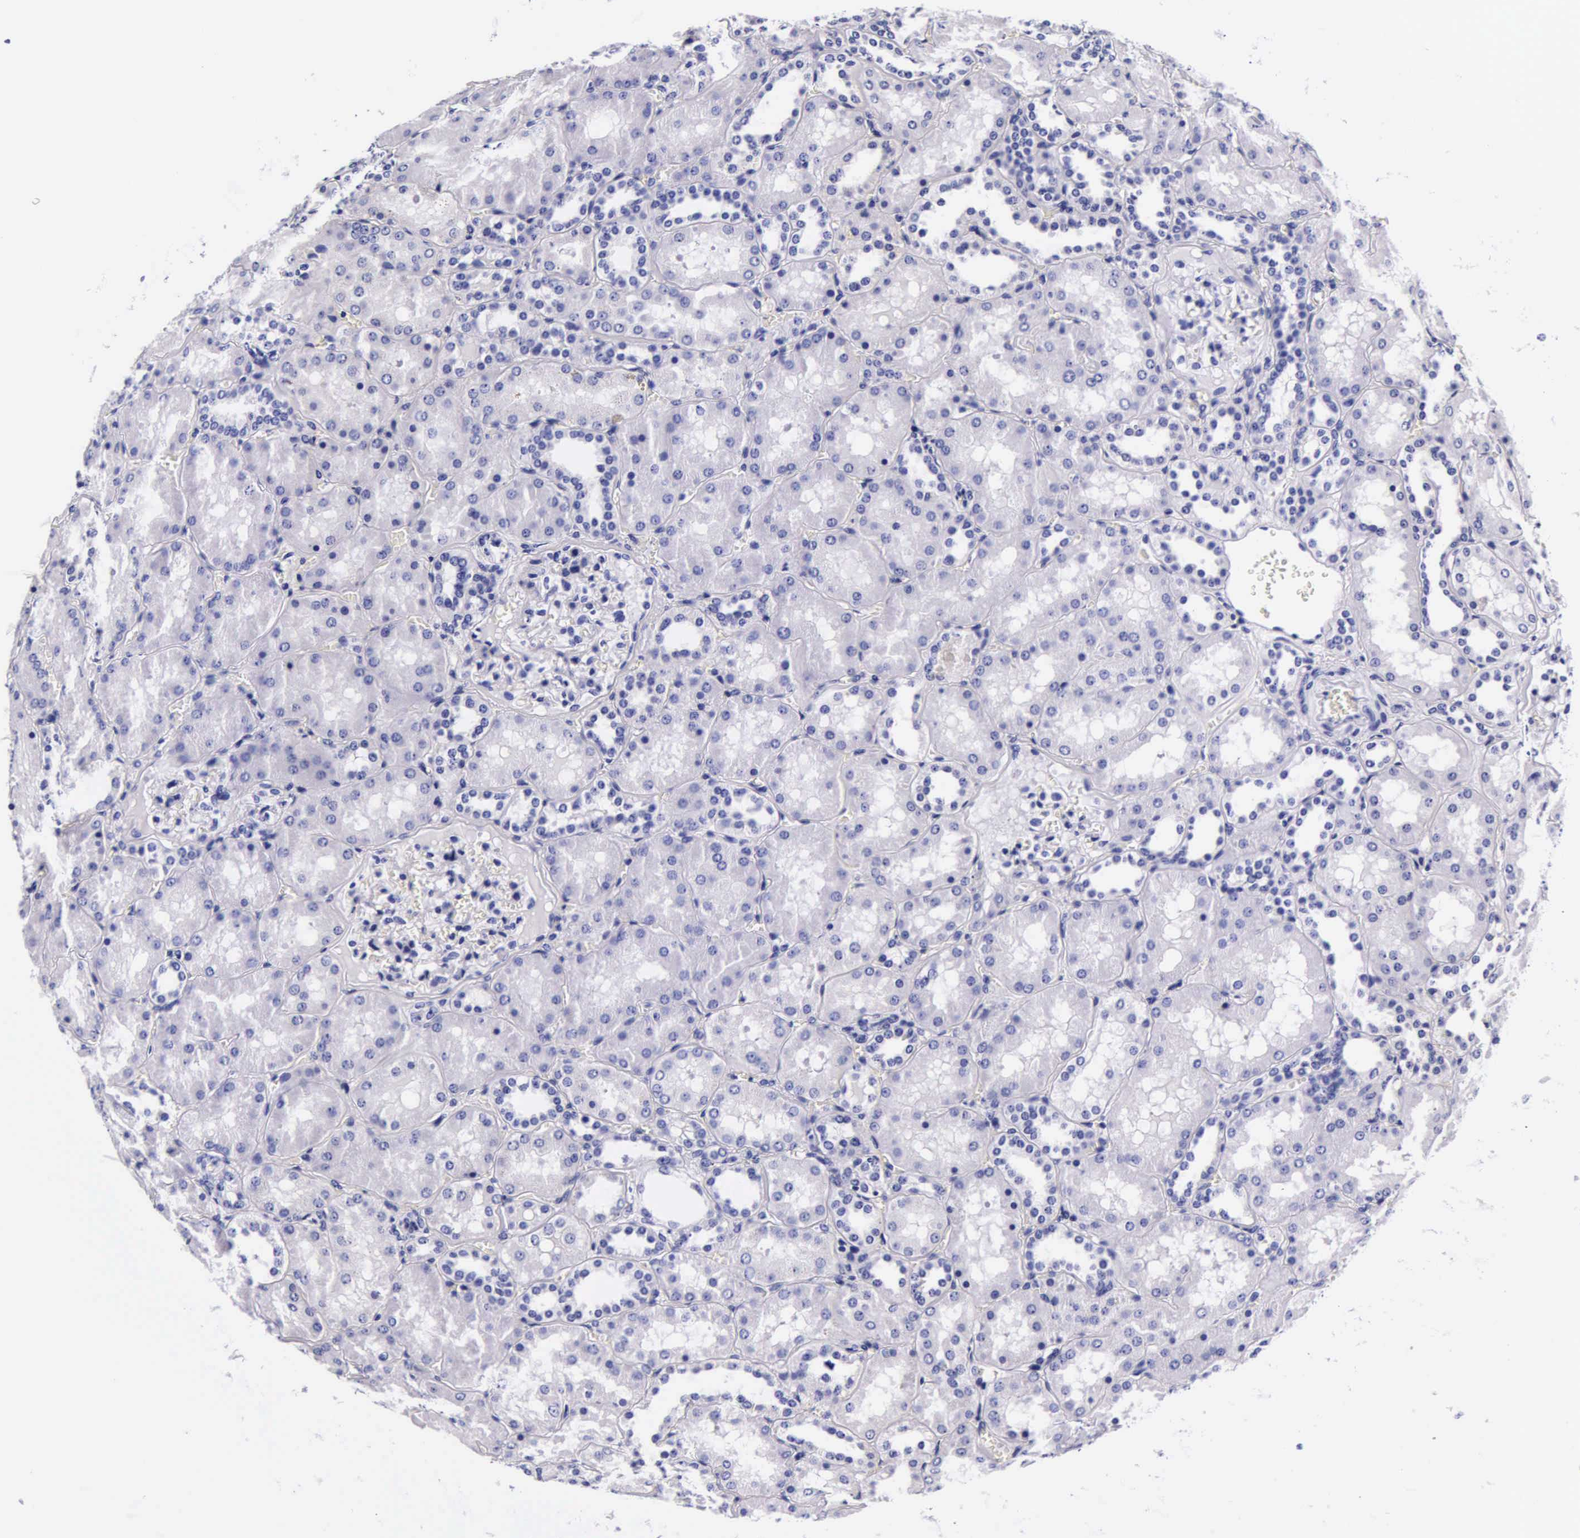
{"staining": {"intensity": "negative", "quantity": "none", "location": "none"}, "tissue": "kidney", "cell_type": "Cells in glomeruli", "image_type": "normal", "snomed": [{"axis": "morphology", "description": "Normal tissue, NOS"}, {"axis": "topography", "description": "Kidney"}], "caption": "IHC micrograph of benign kidney: kidney stained with DAB displays no significant protein positivity in cells in glomeruli.", "gene": "DGCR2", "patient": {"sex": "female", "age": 52}}